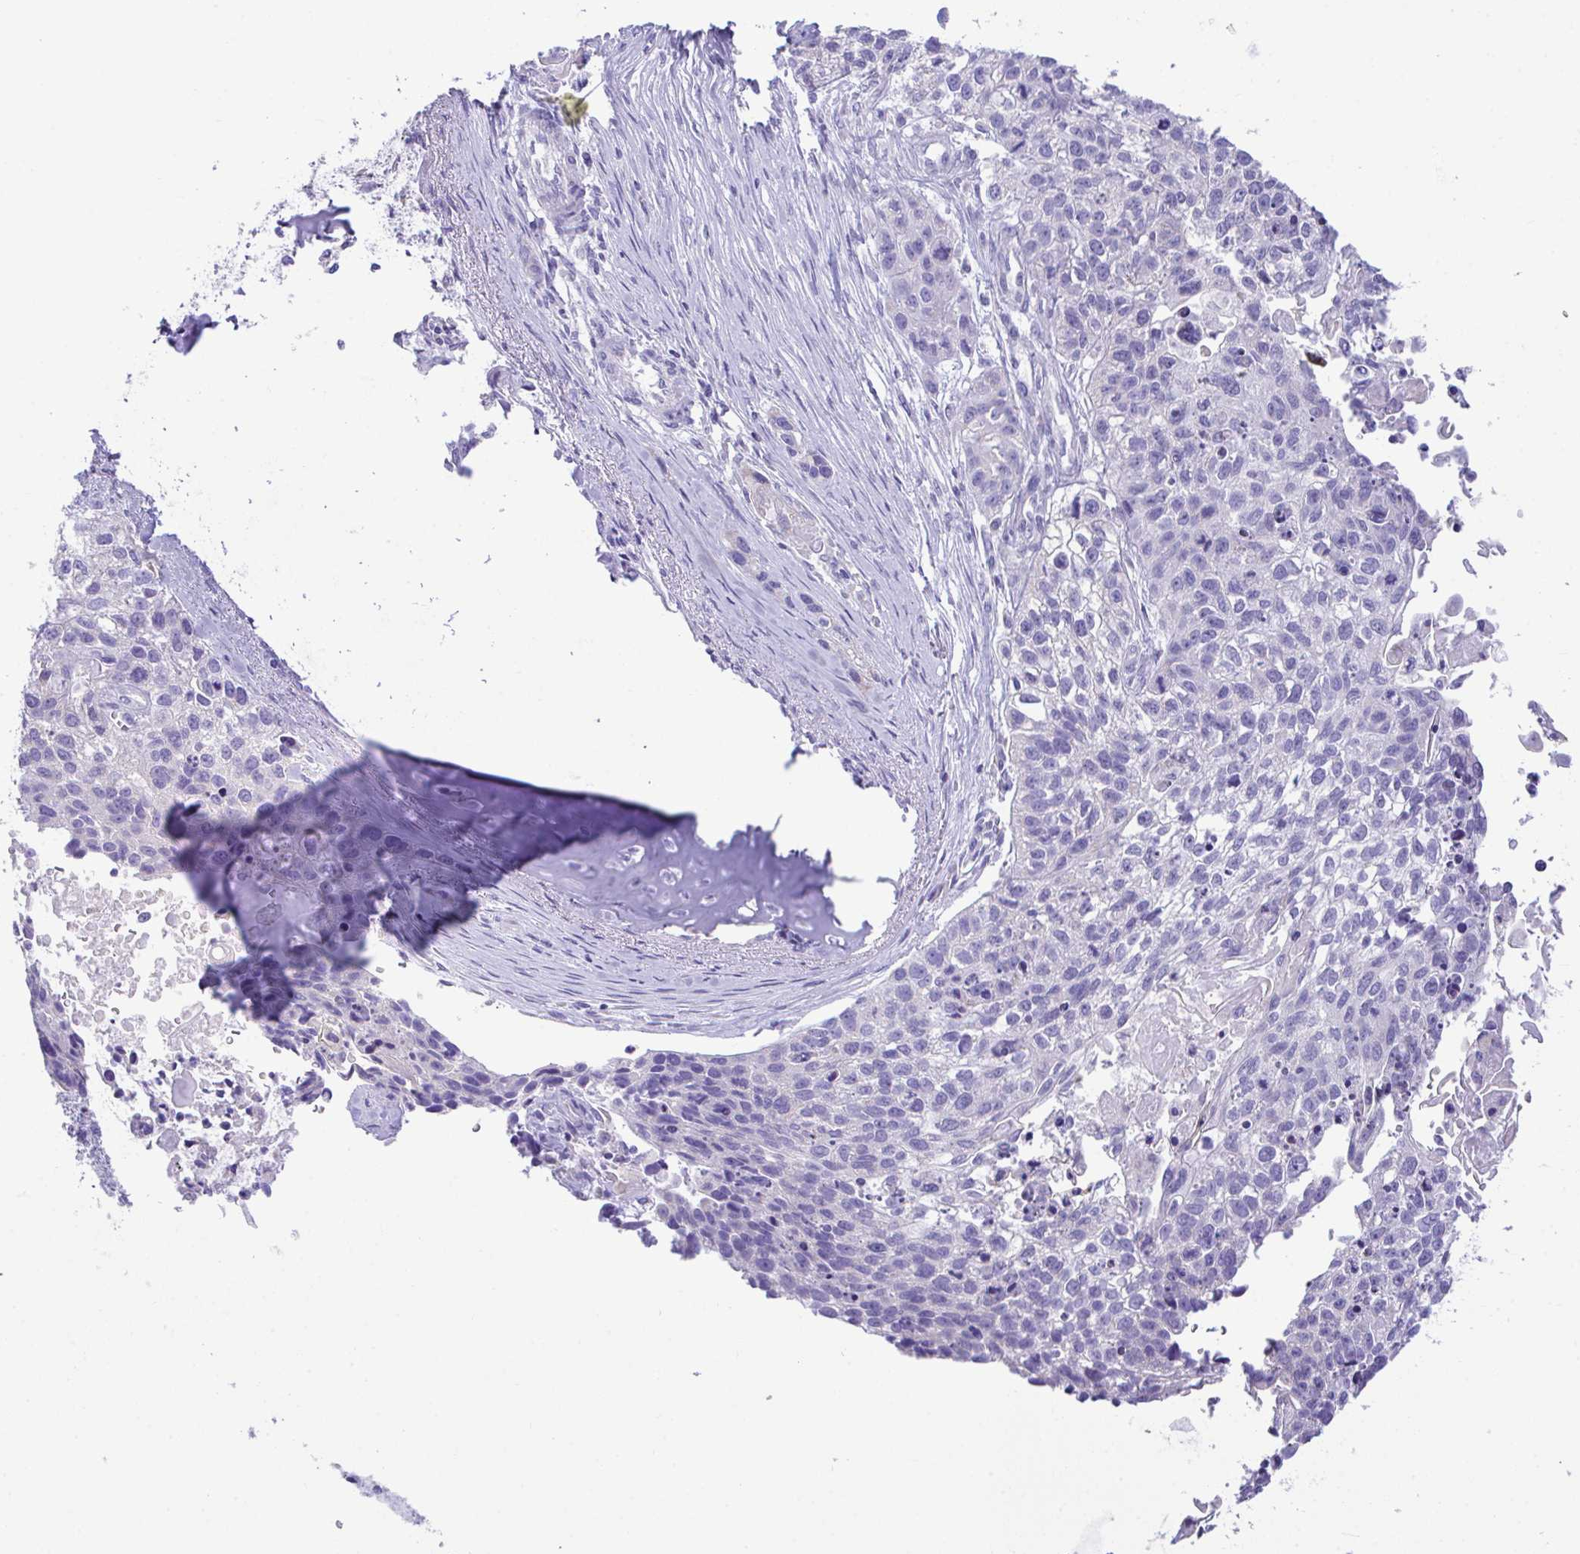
{"staining": {"intensity": "negative", "quantity": "none", "location": "none"}, "tissue": "lung cancer", "cell_type": "Tumor cells", "image_type": "cancer", "snomed": [{"axis": "morphology", "description": "Squamous cell carcinoma, NOS"}, {"axis": "topography", "description": "Lung"}], "caption": "The histopathology image demonstrates no staining of tumor cells in squamous cell carcinoma (lung).", "gene": "NLRP8", "patient": {"sex": "male", "age": 74}}